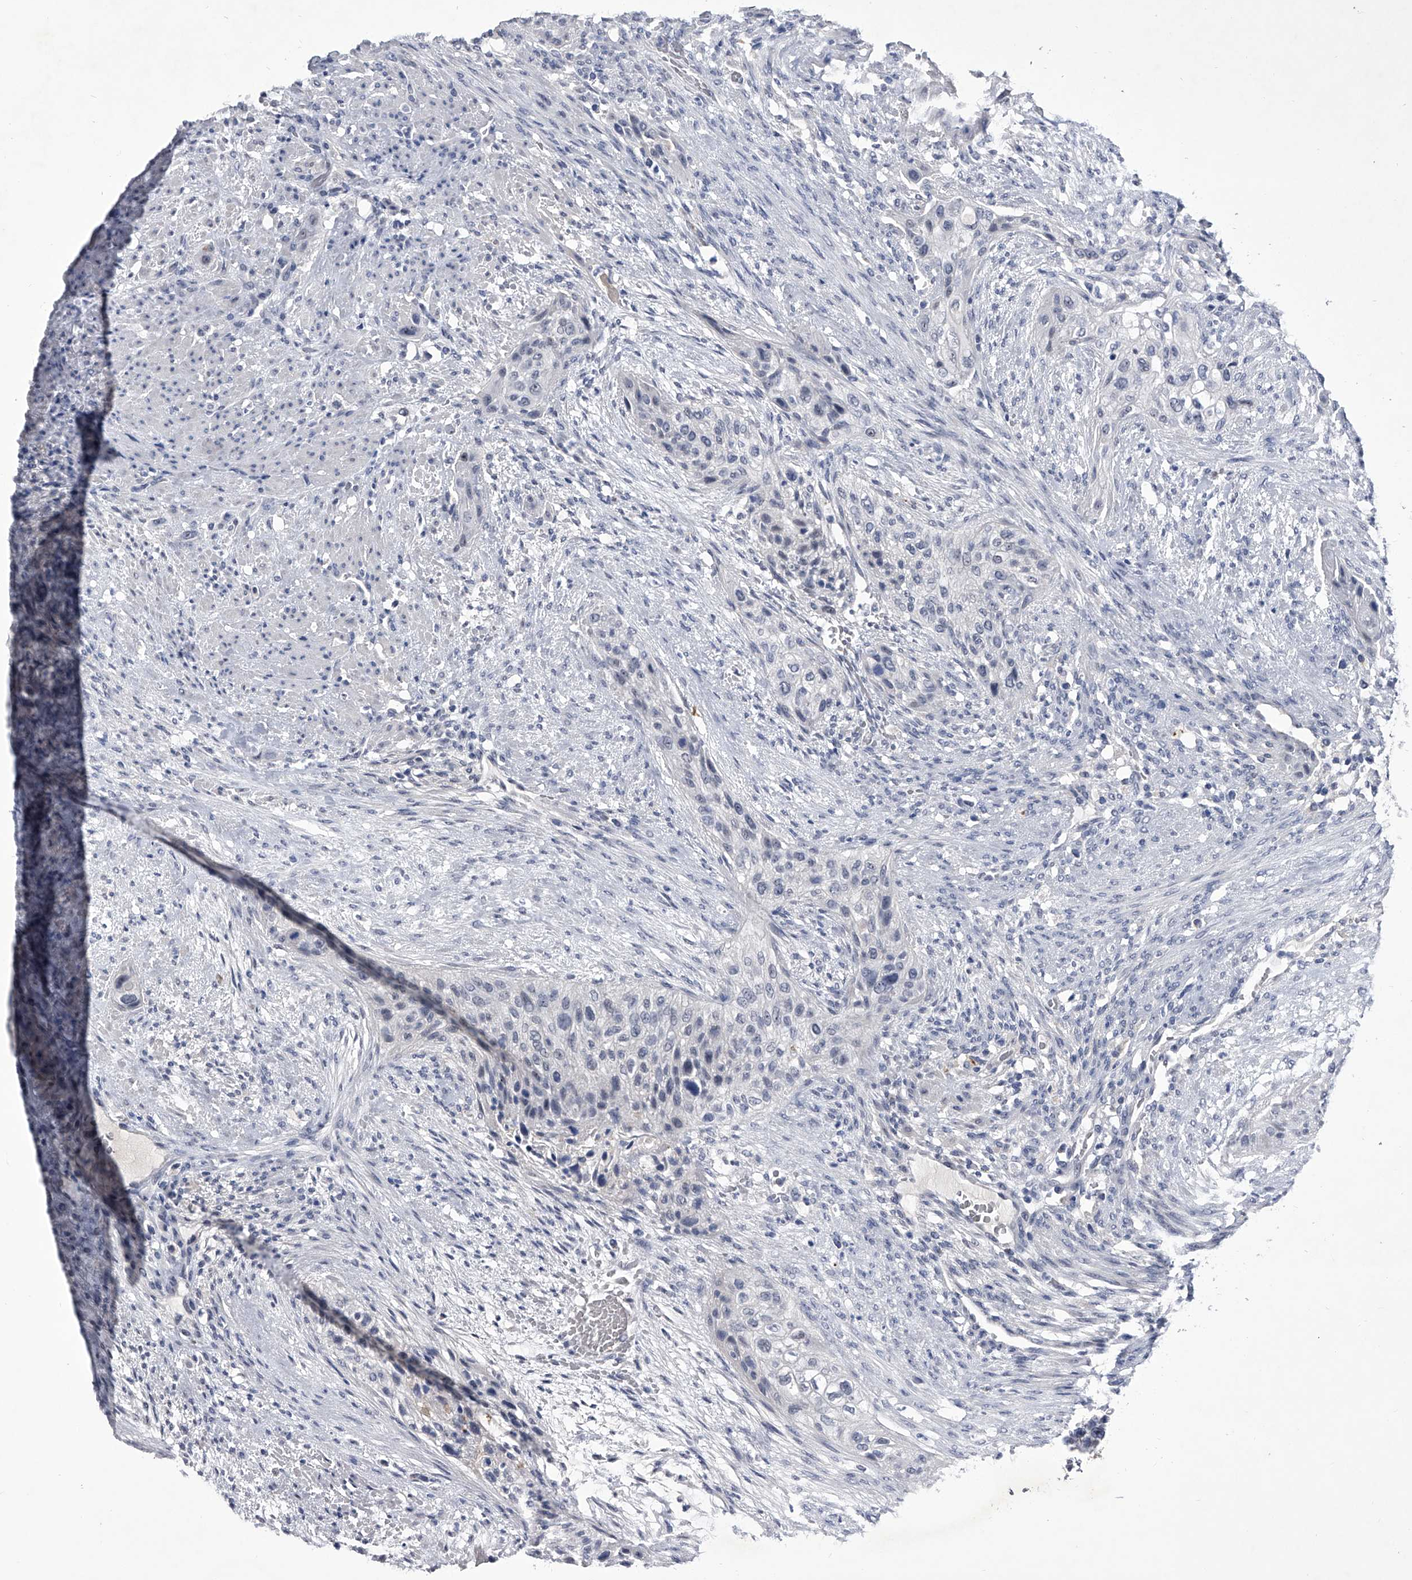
{"staining": {"intensity": "negative", "quantity": "none", "location": "none"}, "tissue": "urothelial cancer", "cell_type": "Tumor cells", "image_type": "cancer", "snomed": [{"axis": "morphology", "description": "Urothelial carcinoma, High grade"}, {"axis": "topography", "description": "Urinary bladder"}], "caption": "Tumor cells show no significant protein positivity in urothelial cancer.", "gene": "CRISP2", "patient": {"sex": "male", "age": 35}}